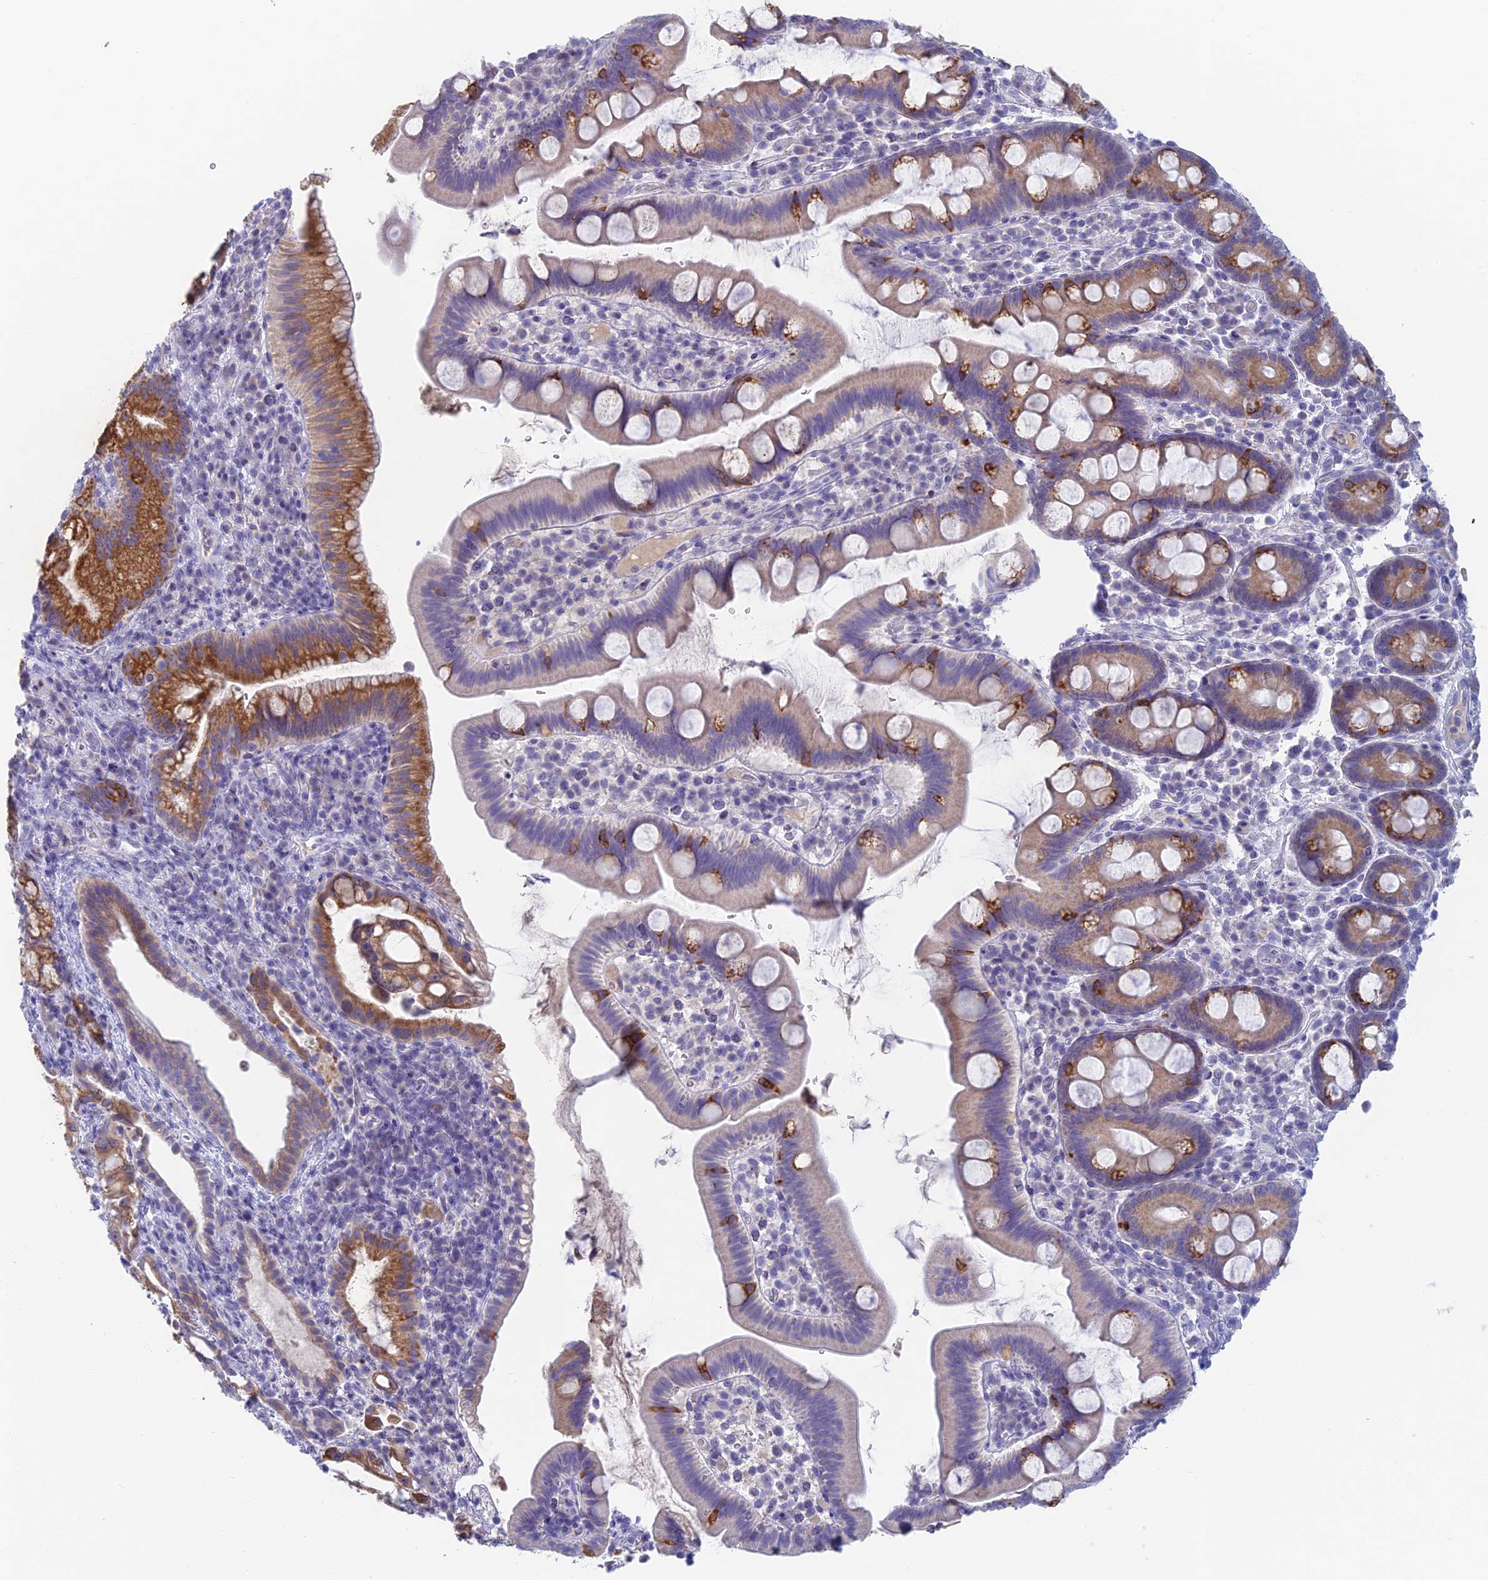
{"staining": {"intensity": "moderate", "quantity": ">75%", "location": "cytoplasmic/membranous"}, "tissue": "pancreatic cancer", "cell_type": "Tumor cells", "image_type": "cancer", "snomed": [{"axis": "morphology", "description": "Adenocarcinoma, NOS"}, {"axis": "topography", "description": "Pancreas"}], "caption": "A histopathology image of adenocarcinoma (pancreatic) stained for a protein exhibits moderate cytoplasmic/membranous brown staining in tumor cells. Using DAB (brown) and hematoxylin (blue) stains, captured at high magnification using brightfield microscopy.", "gene": "REXO5", "patient": {"sex": "male", "age": 68}}